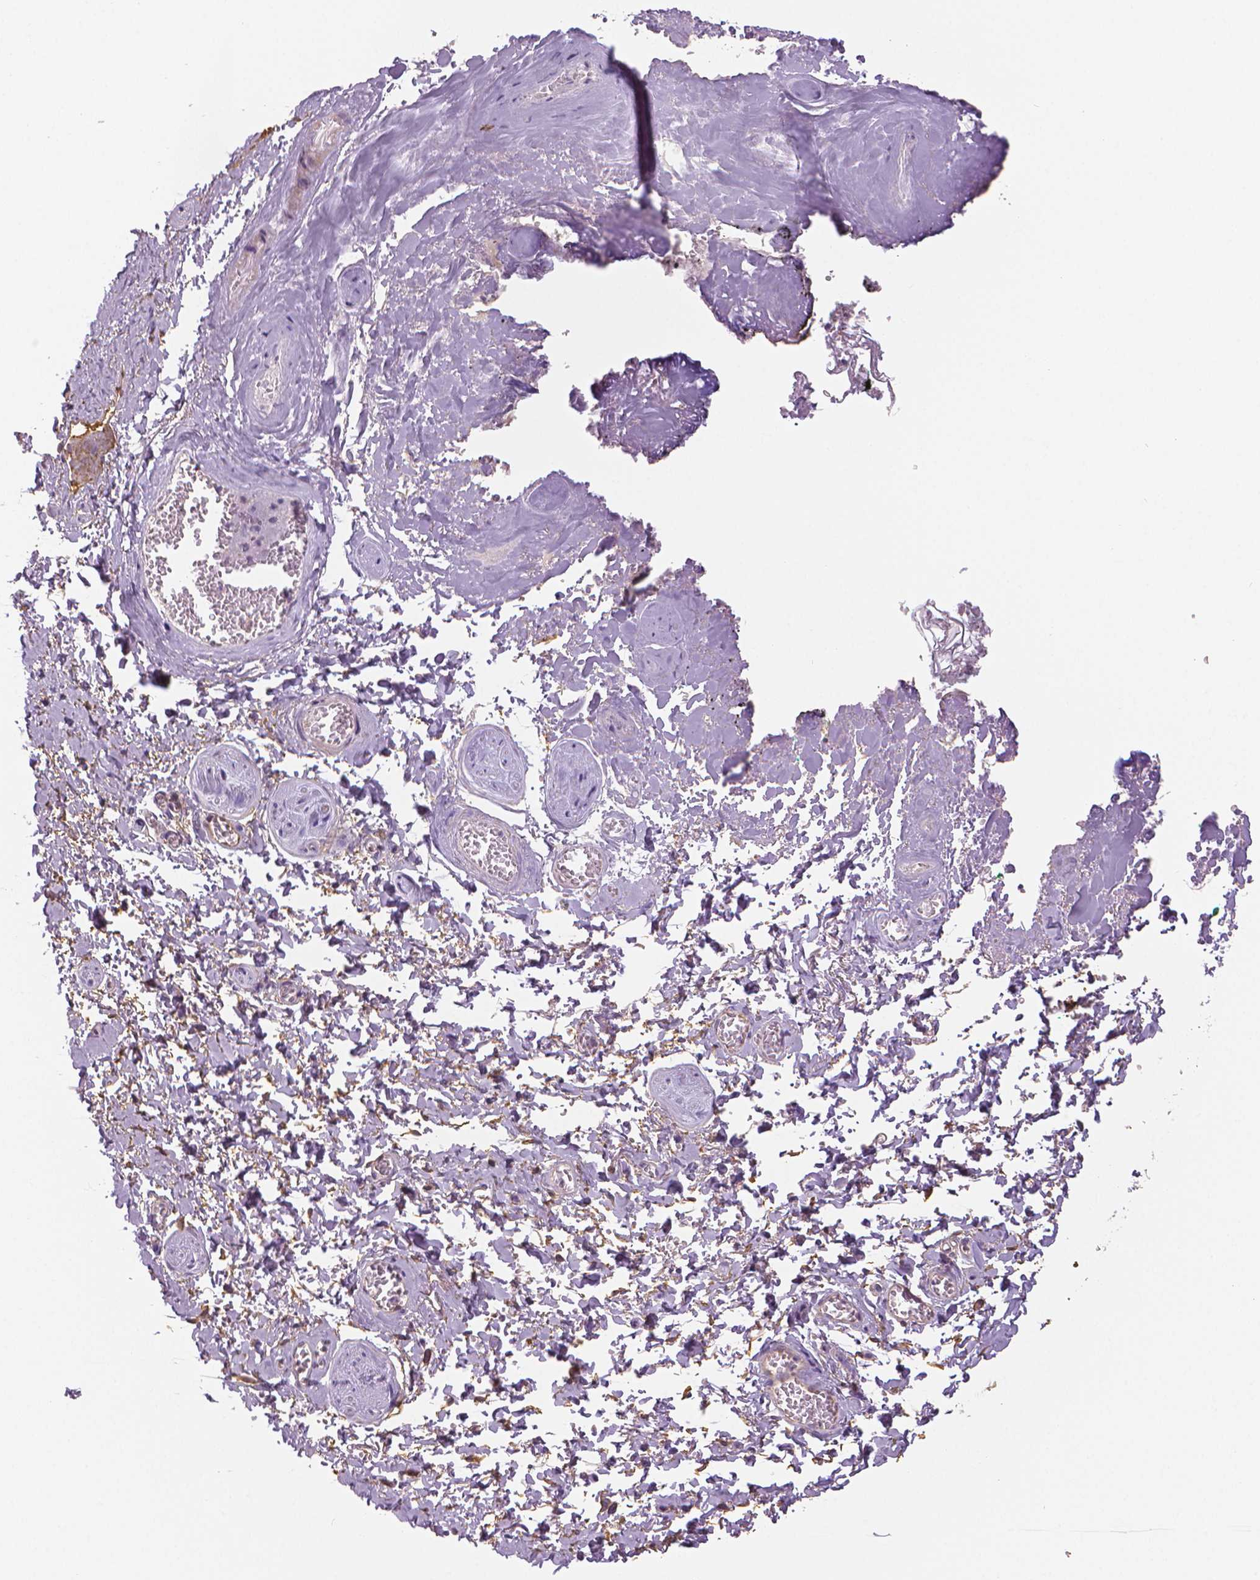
{"staining": {"intensity": "weak", "quantity": "25%-75%", "location": "cytoplasmic/membranous"}, "tissue": "adipose tissue", "cell_type": "Adipocytes", "image_type": "normal", "snomed": [{"axis": "morphology", "description": "Normal tissue, NOS"}, {"axis": "topography", "description": "Vulva"}, {"axis": "topography", "description": "Peripheral nerve tissue"}], "caption": "Immunohistochemical staining of normal human adipose tissue demonstrates low levels of weak cytoplasmic/membranous expression in about 25%-75% of adipocytes.", "gene": "MKI67", "patient": {"sex": "female", "age": 66}}